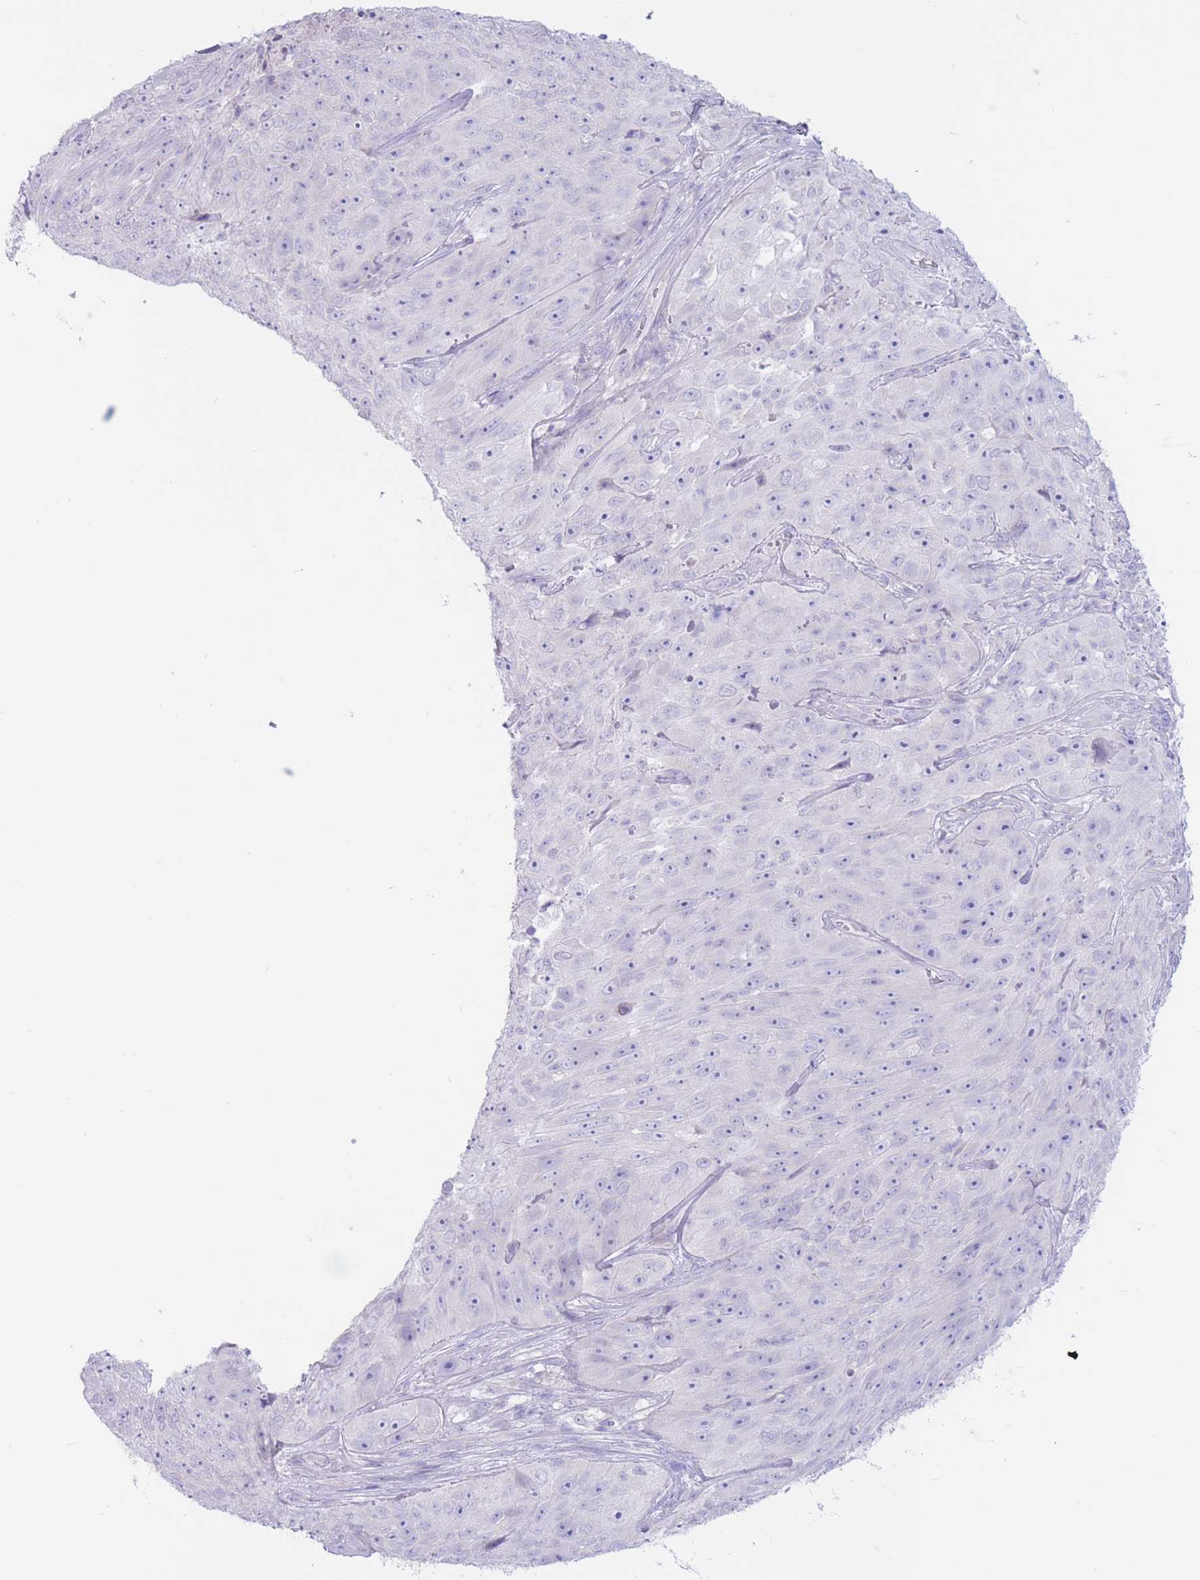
{"staining": {"intensity": "negative", "quantity": "none", "location": "none"}, "tissue": "skin cancer", "cell_type": "Tumor cells", "image_type": "cancer", "snomed": [{"axis": "morphology", "description": "Squamous cell carcinoma, NOS"}, {"axis": "topography", "description": "Skin"}], "caption": "The immunohistochemistry photomicrograph has no significant staining in tumor cells of skin cancer (squamous cell carcinoma) tissue.", "gene": "FAH", "patient": {"sex": "female", "age": 87}}